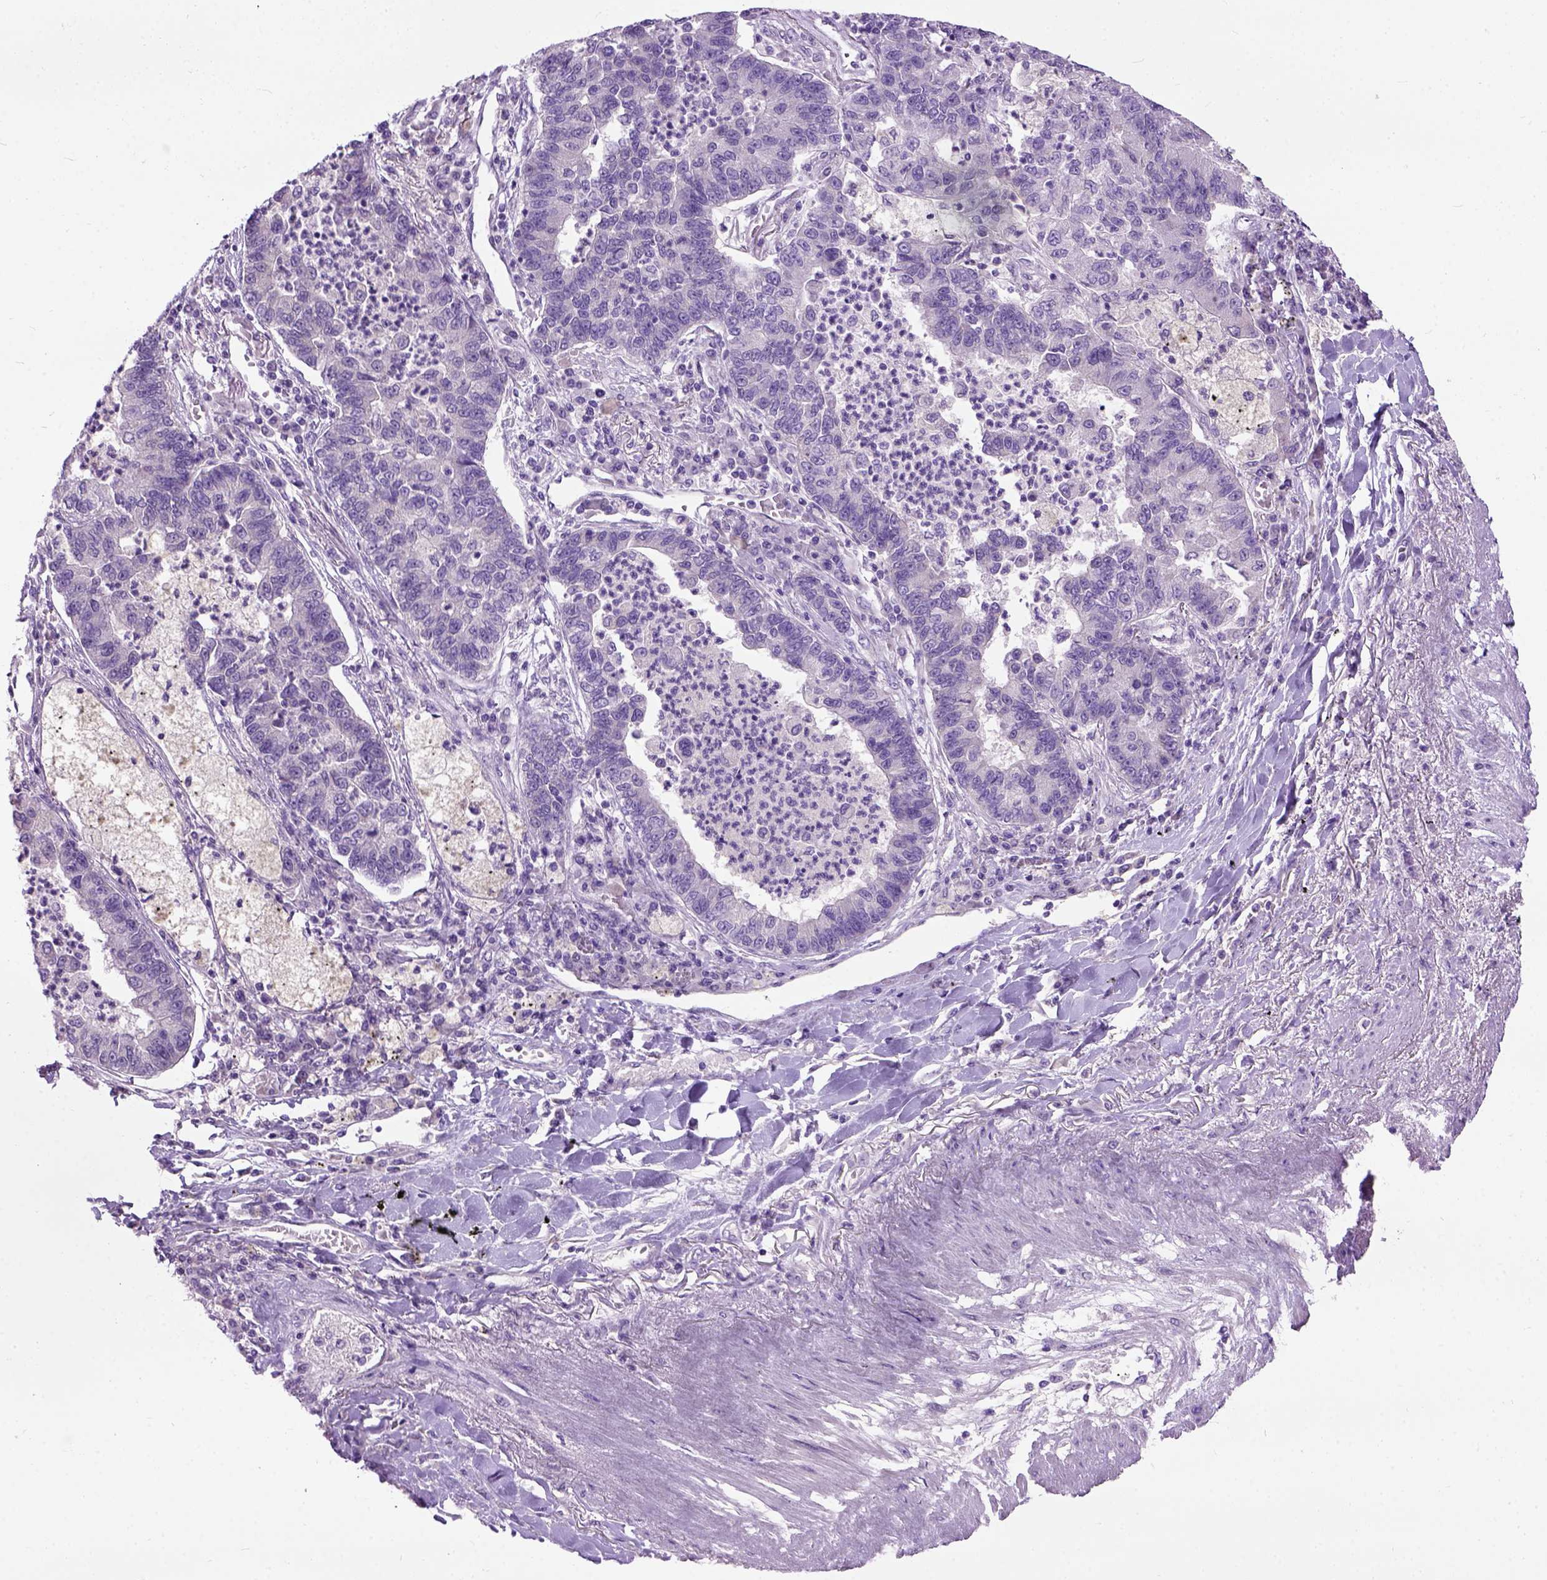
{"staining": {"intensity": "negative", "quantity": "none", "location": "none"}, "tissue": "lung cancer", "cell_type": "Tumor cells", "image_type": "cancer", "snomed": [{"axis": "morphology", "description": "Adenocarcinoma, NOS"}, {"axis": "topography", "description": "Lung"}], "caption": "Adenocarcinoma (lung) stained for a protein using immunohistochemistry demonstrates no staining tumor cells.", "gene": "MAPT", "patient": {"sex": "female", "age": 57}}